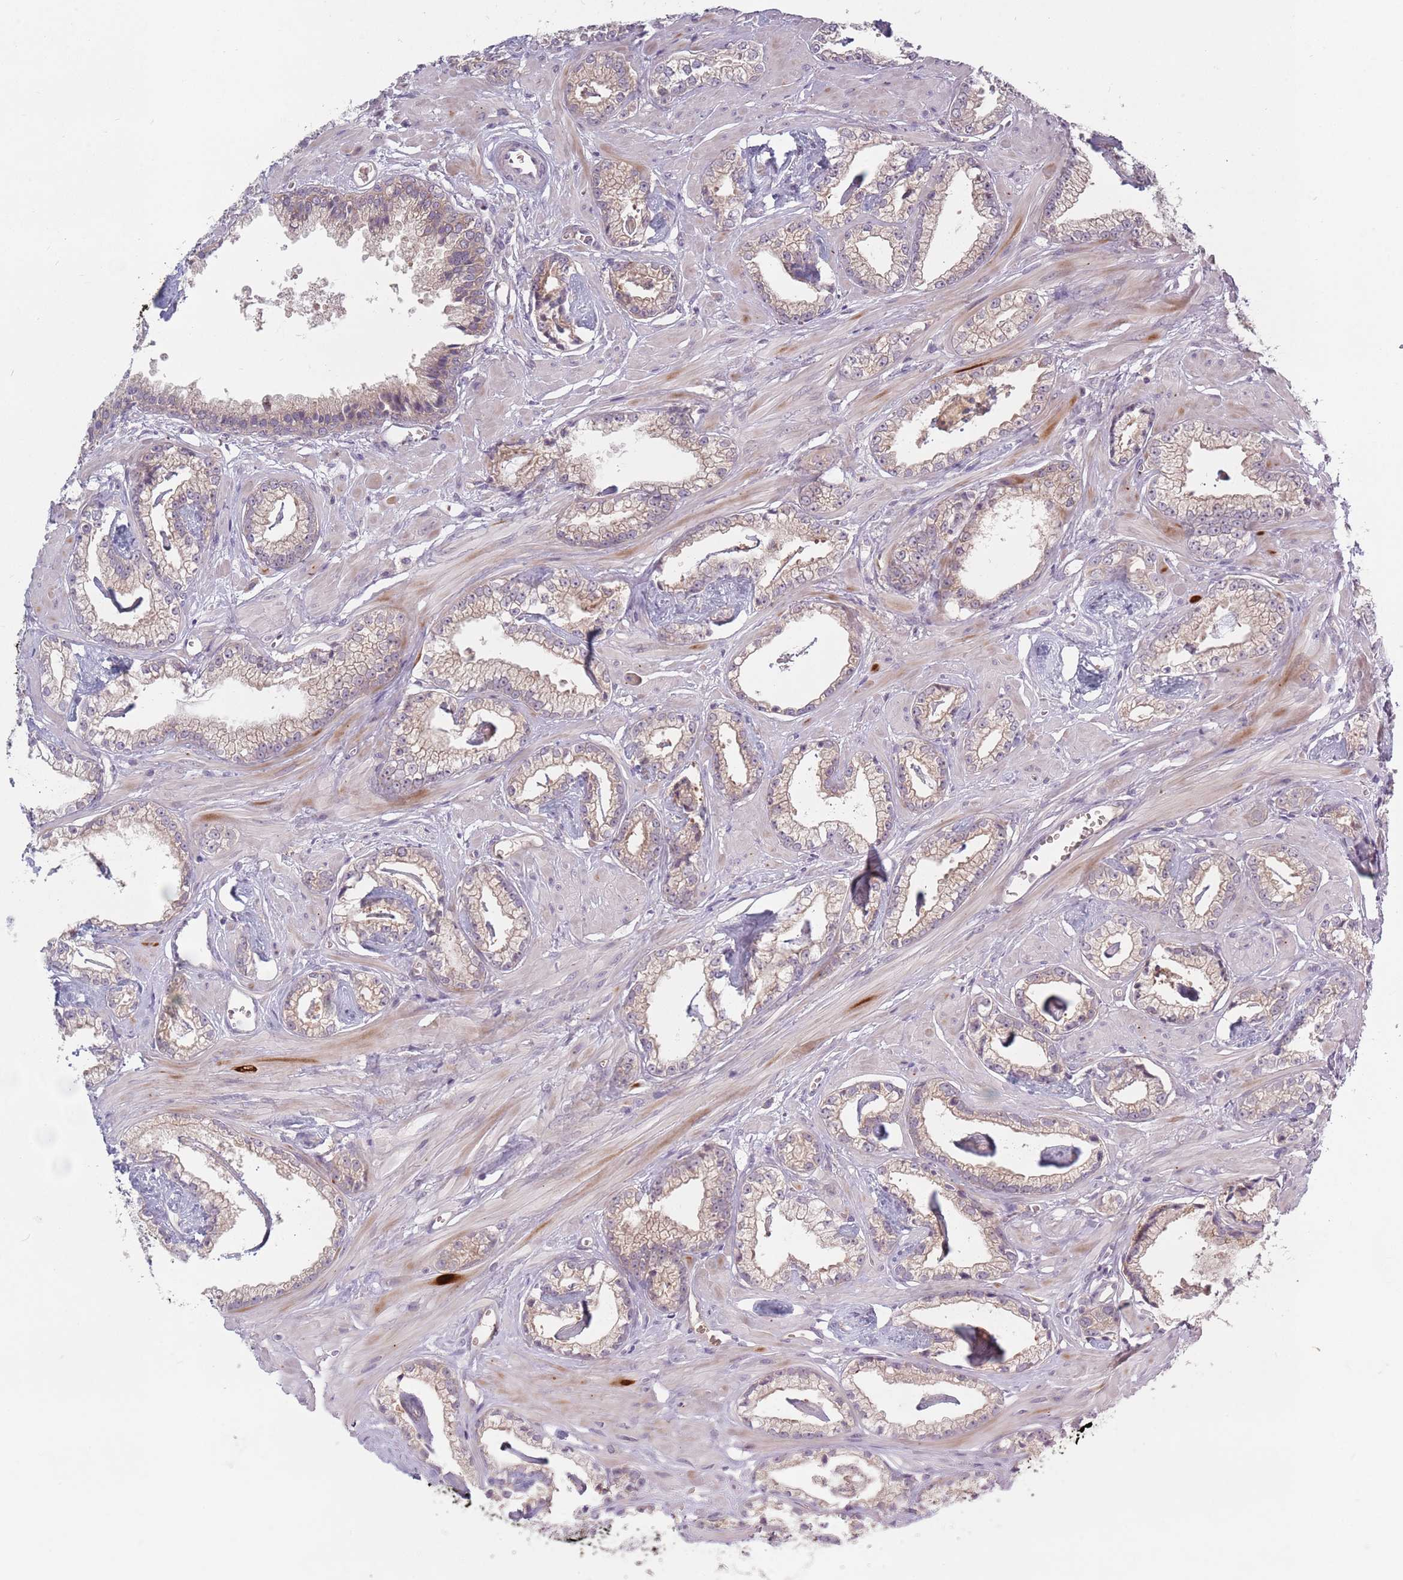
{"staining": {"intensity": "weak", "quantity": "25%-75%", "location": "cytoplasmic/membranous"}, "tissue": "prostate cancer", "cell_type": "Tumor cells", "image_type": "cancer", "snomed": [{"axis": "morphology", "description": "Adenocarcinoma, Low grade"}, {"axis": "topography", "description": "Prostate"}], "caption": "Prostate adenocarcinoma (low-grade) was stained to show a protein in brown. There is low levels of weak cytoplasmic/membranous expression in approximately 25%-75% of tumor cells.", "gene": "ASB13", "patient": {"sex": "male", "age": 60}}